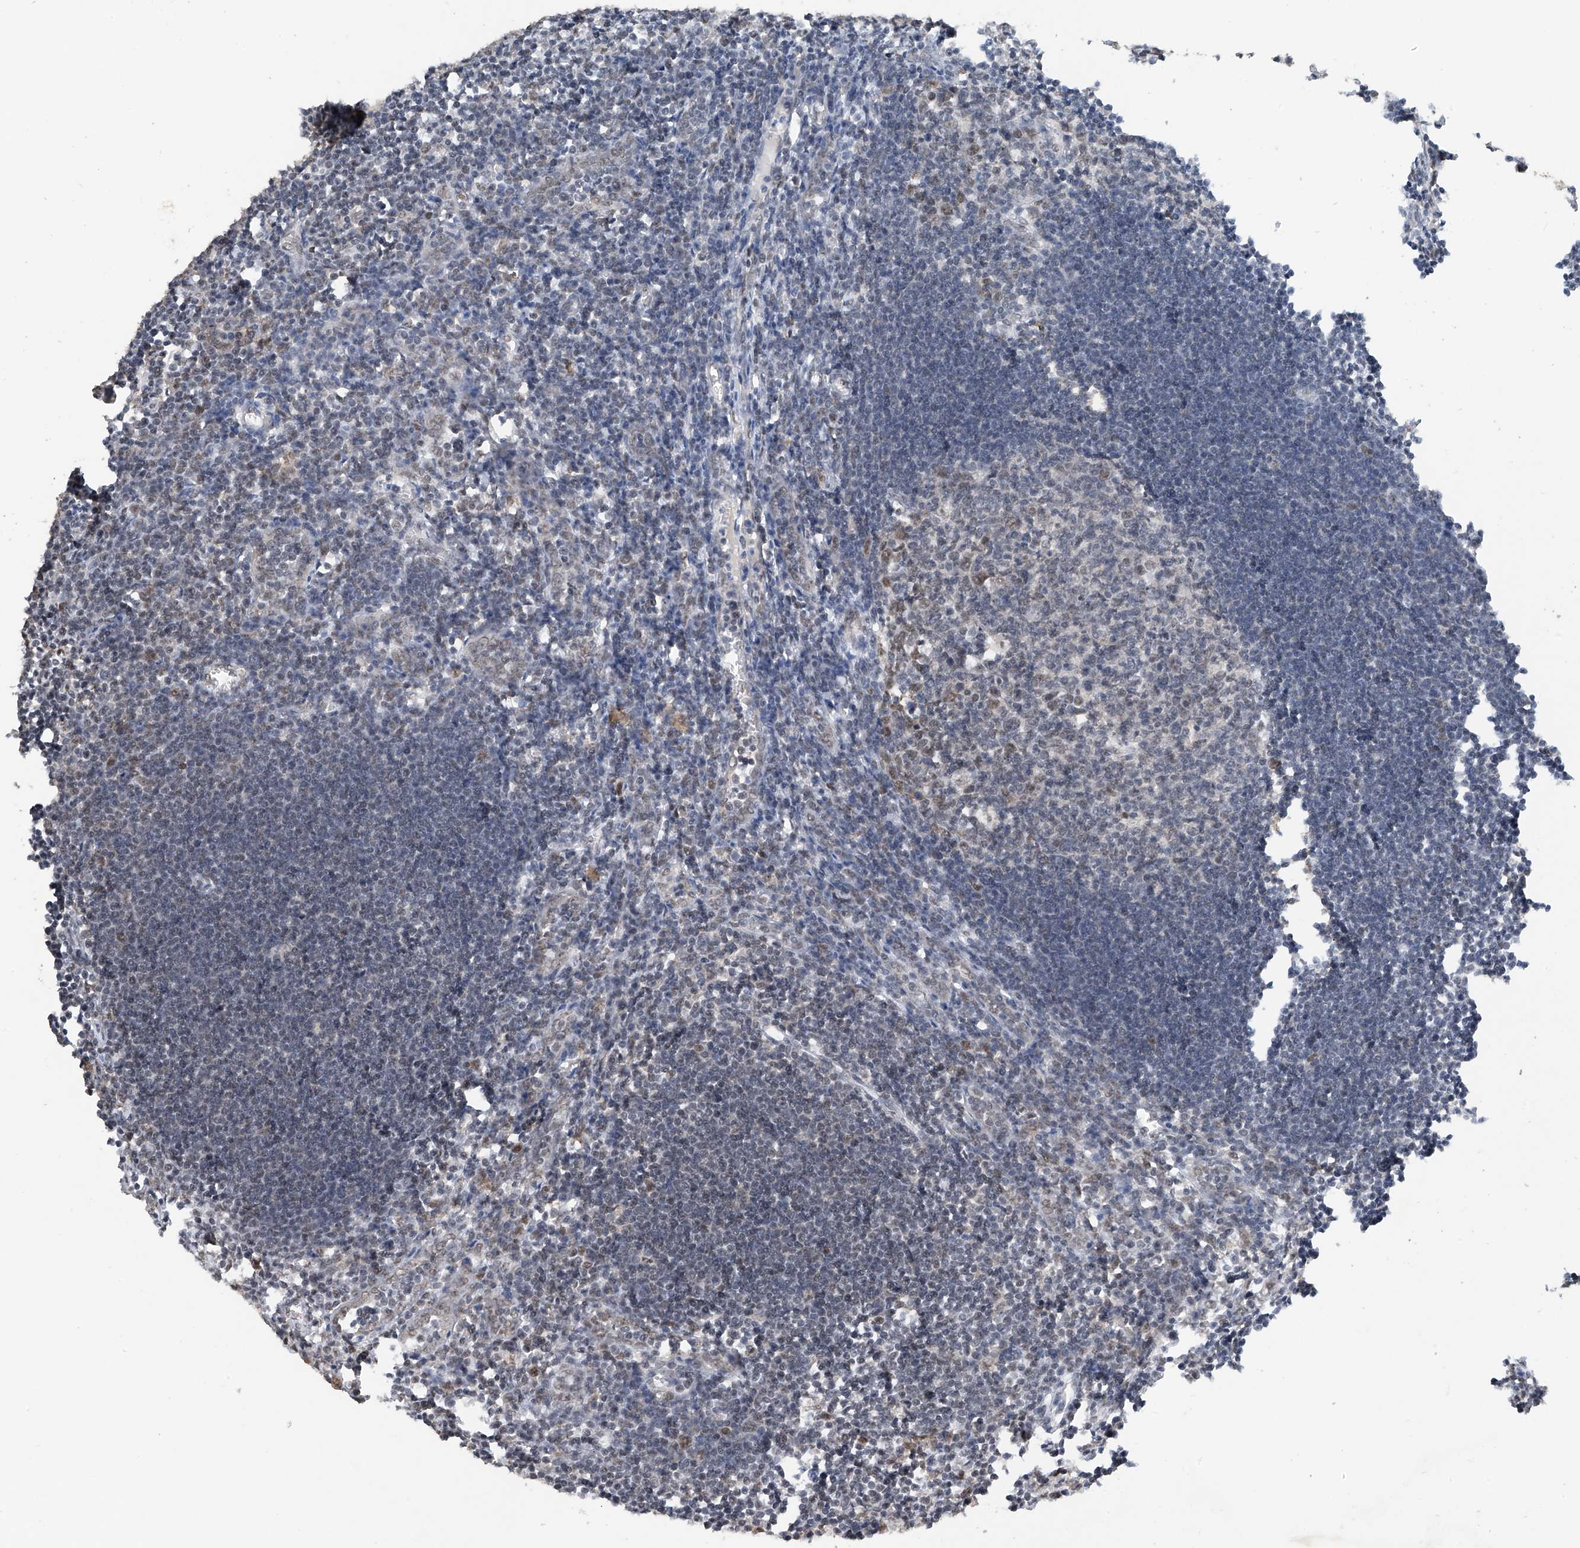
{"staining": {"intensity": "moderate", "quantity": "<25%", "location": "nuclear"}, "tissue": "lymph node", "cell_type": "Germinal center cells", "image_type": "normal", "snomed": [{"axis": "morphology", "description": "Normal tissue, NOS"}, {"axis": "morphology", "description": "Malignant melanoma, Metastatic site"}, {"axis": "topography", "description": "Lymph node"}], "caption": "This histopathology image shows immunohistochemistry (IHC) staining of normal human lymph node, with low moderate nuclear positivity in about <25% of germinal center cells.", "gene": "RPAIN", "patient": {"sex": "male", "age": 41}}